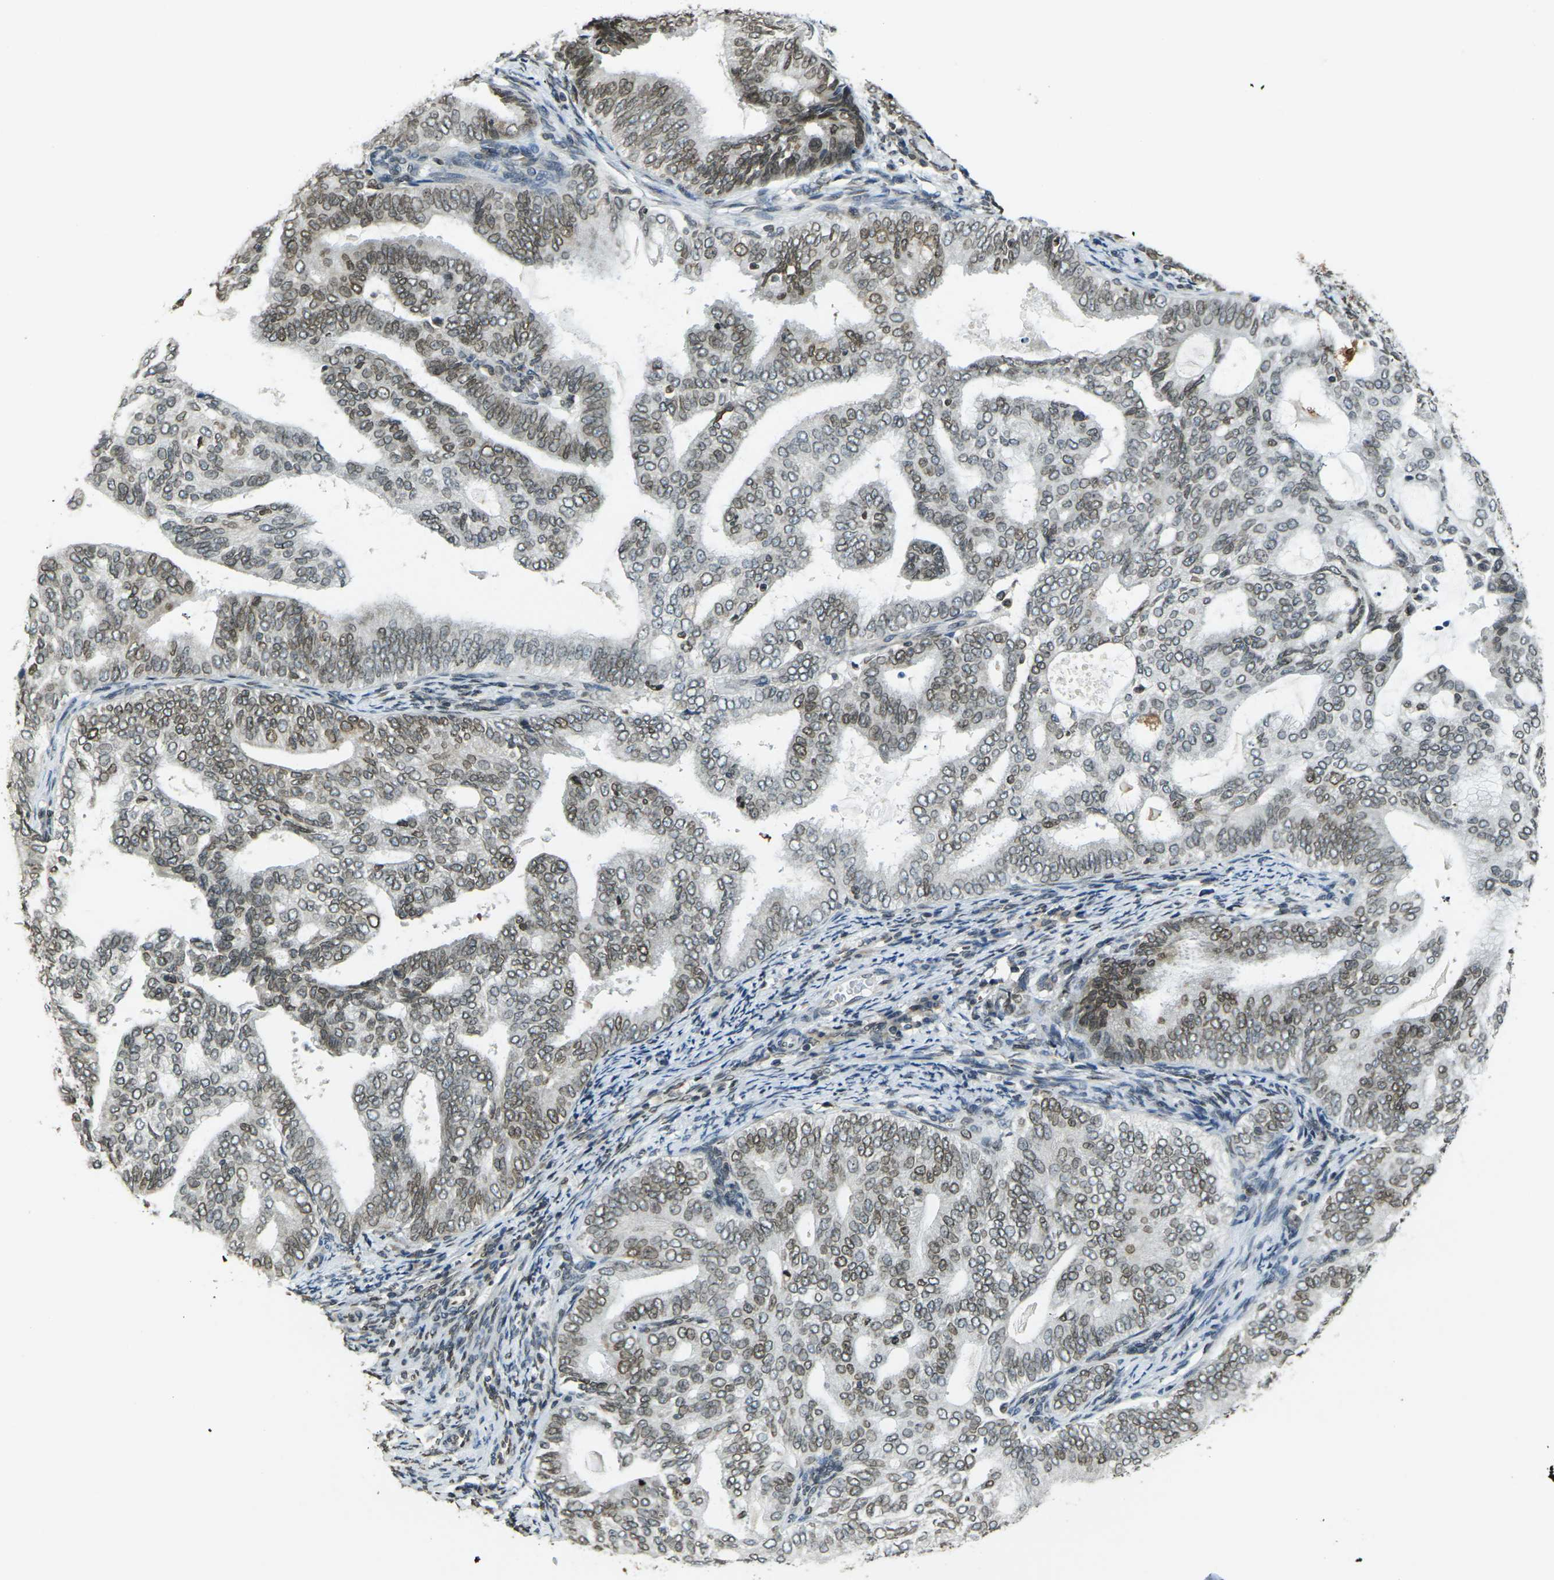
{"staining": {"intensity": "moderate", "quantity": "25%-75%", "location": "cytoplasmic/membranous,nuclear"}, "tissue": "endometrial cancer", "cell_type": "Tumor cells", "image_type": "cancer", "snomed": [{"axis": "morphology", "description": "Adenocarcinoma, NOS"}, {"axis": "topography", "description": "Endometrium"}], "caption": "Endometrial adenocarcinoma stained with DAB (3,3'-diaminobenzidine) immunohistochemistry demonstrates medium levels of moderate cytoplasmic/membranous and nuclear staining in about 25%-75% of tumor cells.", "gene": "BRDT", "patient": {"sex": "female", "age": 58}}